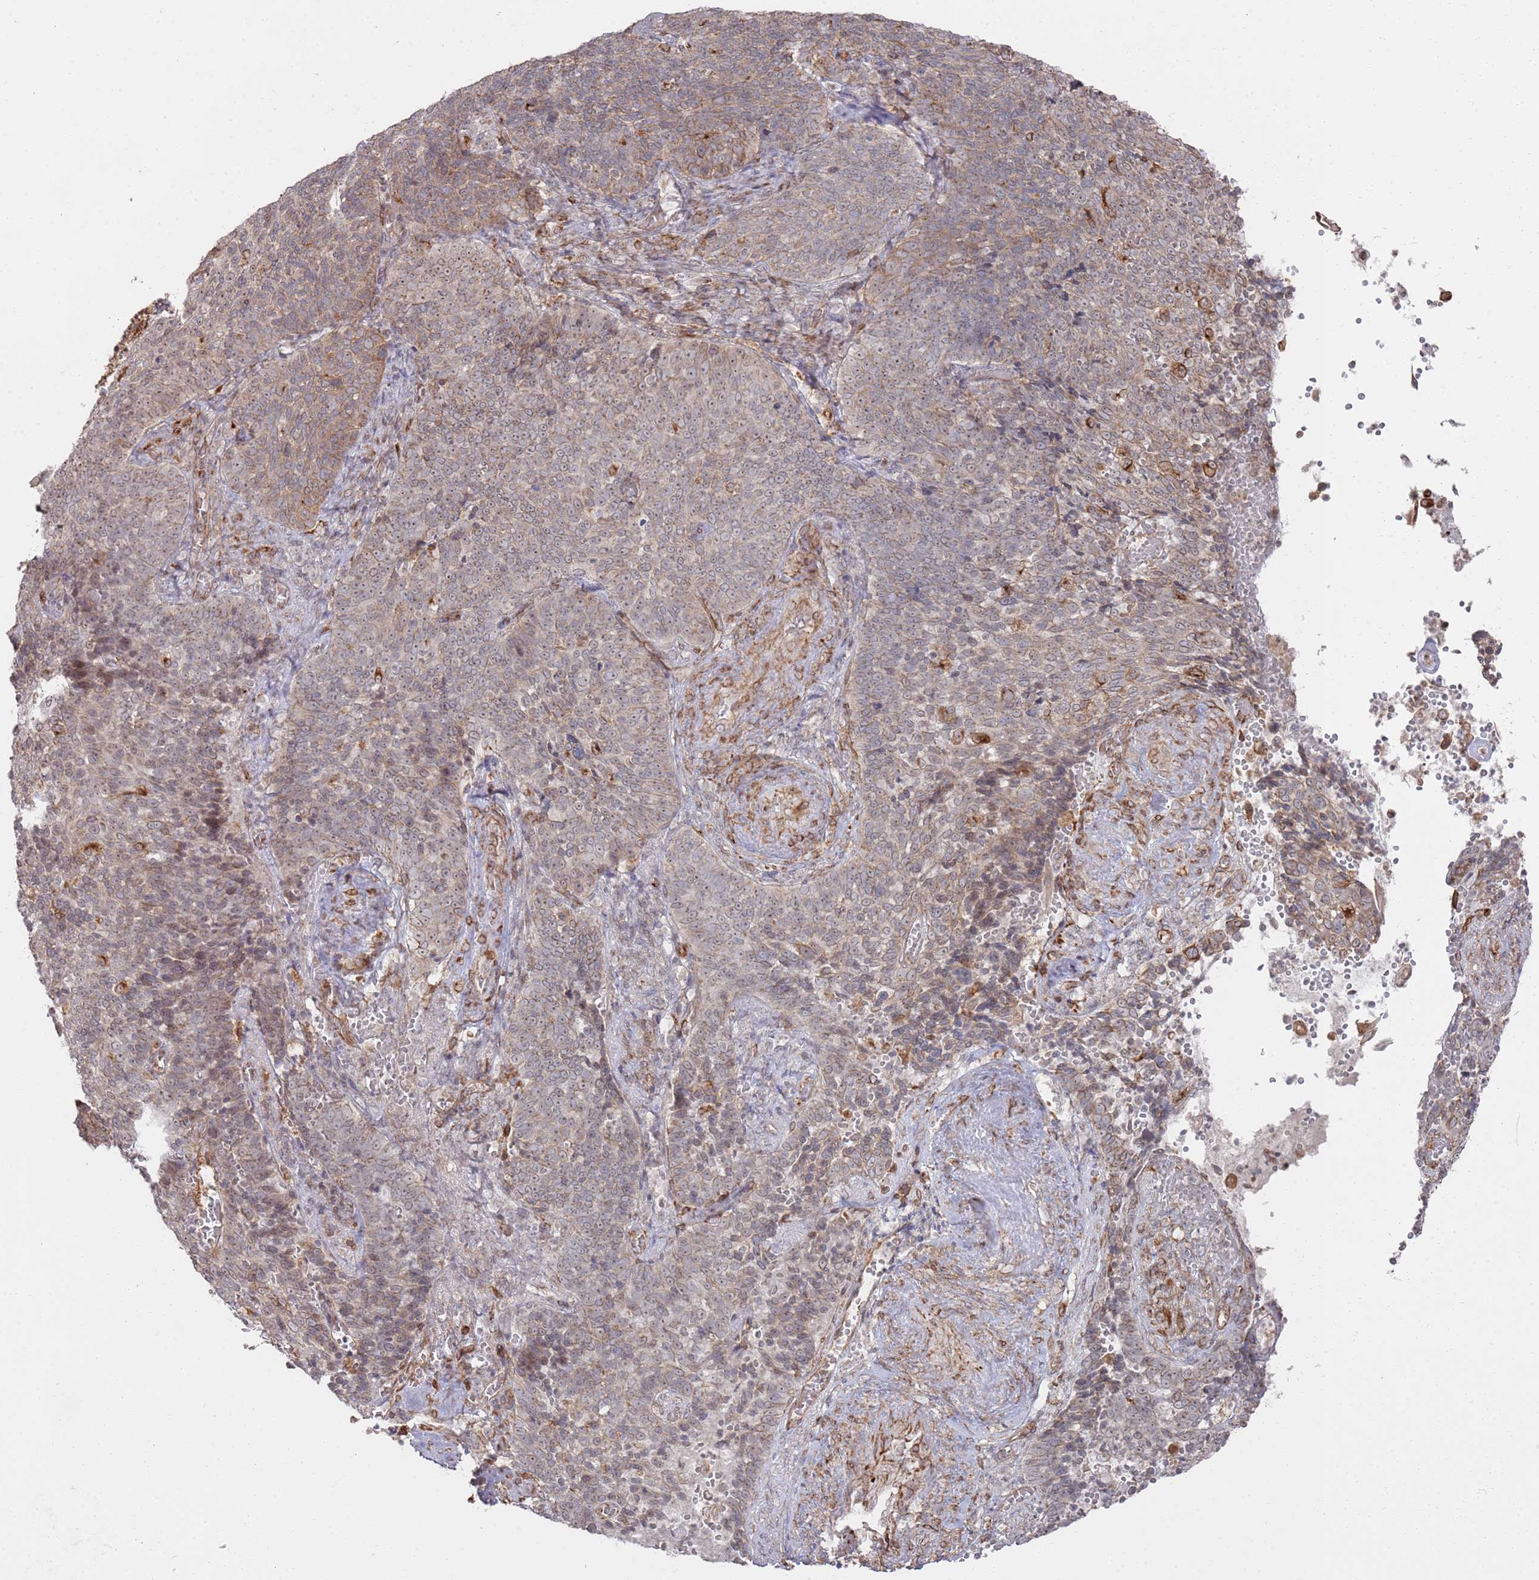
{"staining": {"intensity": "weak", "quantity": "25%-75%", "location": "cytoplasmic/membranous,nuclear"}, "tissue": "cervical cancer", "cell_type": "Tumor cells", "image_type": "cancer", "snomed": [{"axis": "morphology", "description": "Normal tissue, NOS"}, {"axis": "morphology", "description": "Squamous cell carcinoma, NOS"}, {"axis": "topography", "description": "Cervix"}], "caption": "Cervical cancer (squamous cell carcinoma) stained for a protein (brown) reveals weak cytoplasmic/membranous and nuclear positive staining in approximately 25%-75% of tumor cells.", "gene": "PHF21A", "patient": {"sex": "female", "age": 39}}